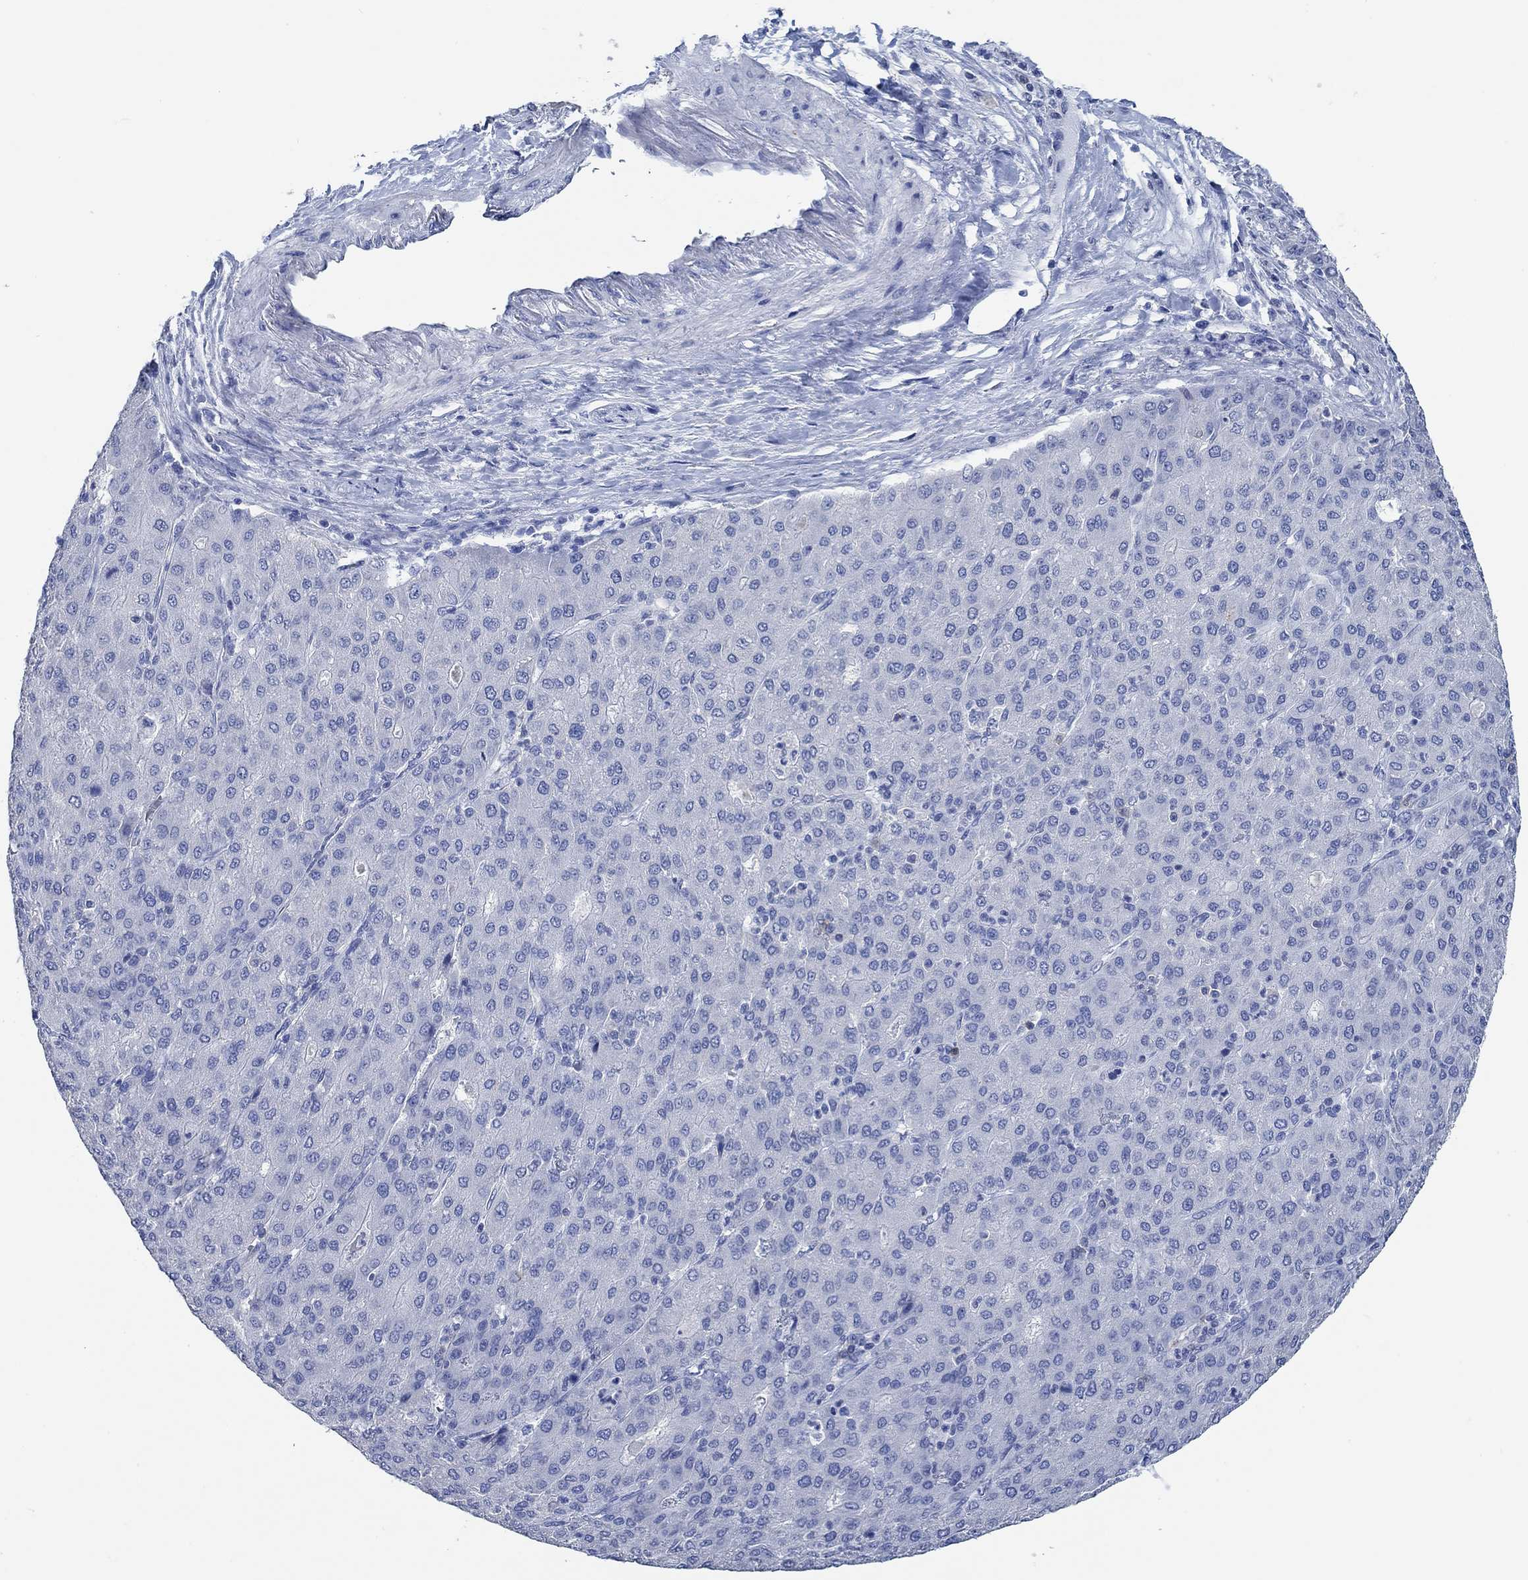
{"staining": {"intensity": "negative", "quantity": "none", "location": "none"}, "tissue": "liver cancer", "cell_type": "Tumor cells", "image_type": "cancer", "snomed": [{"axis": "morphology", "description": "Carcinoma, Hepatocellular, NOS"}, {"axis": "topography", "description": "Liver"}], "caption": "Immunohistochemistry image of human liver cancer (hepatocellular carcinoma) stained for a protein (brown), which displays no expression in tumor cells.", "gene": "PPP1R17", "patient": {"sex": "male", "age": 65}}